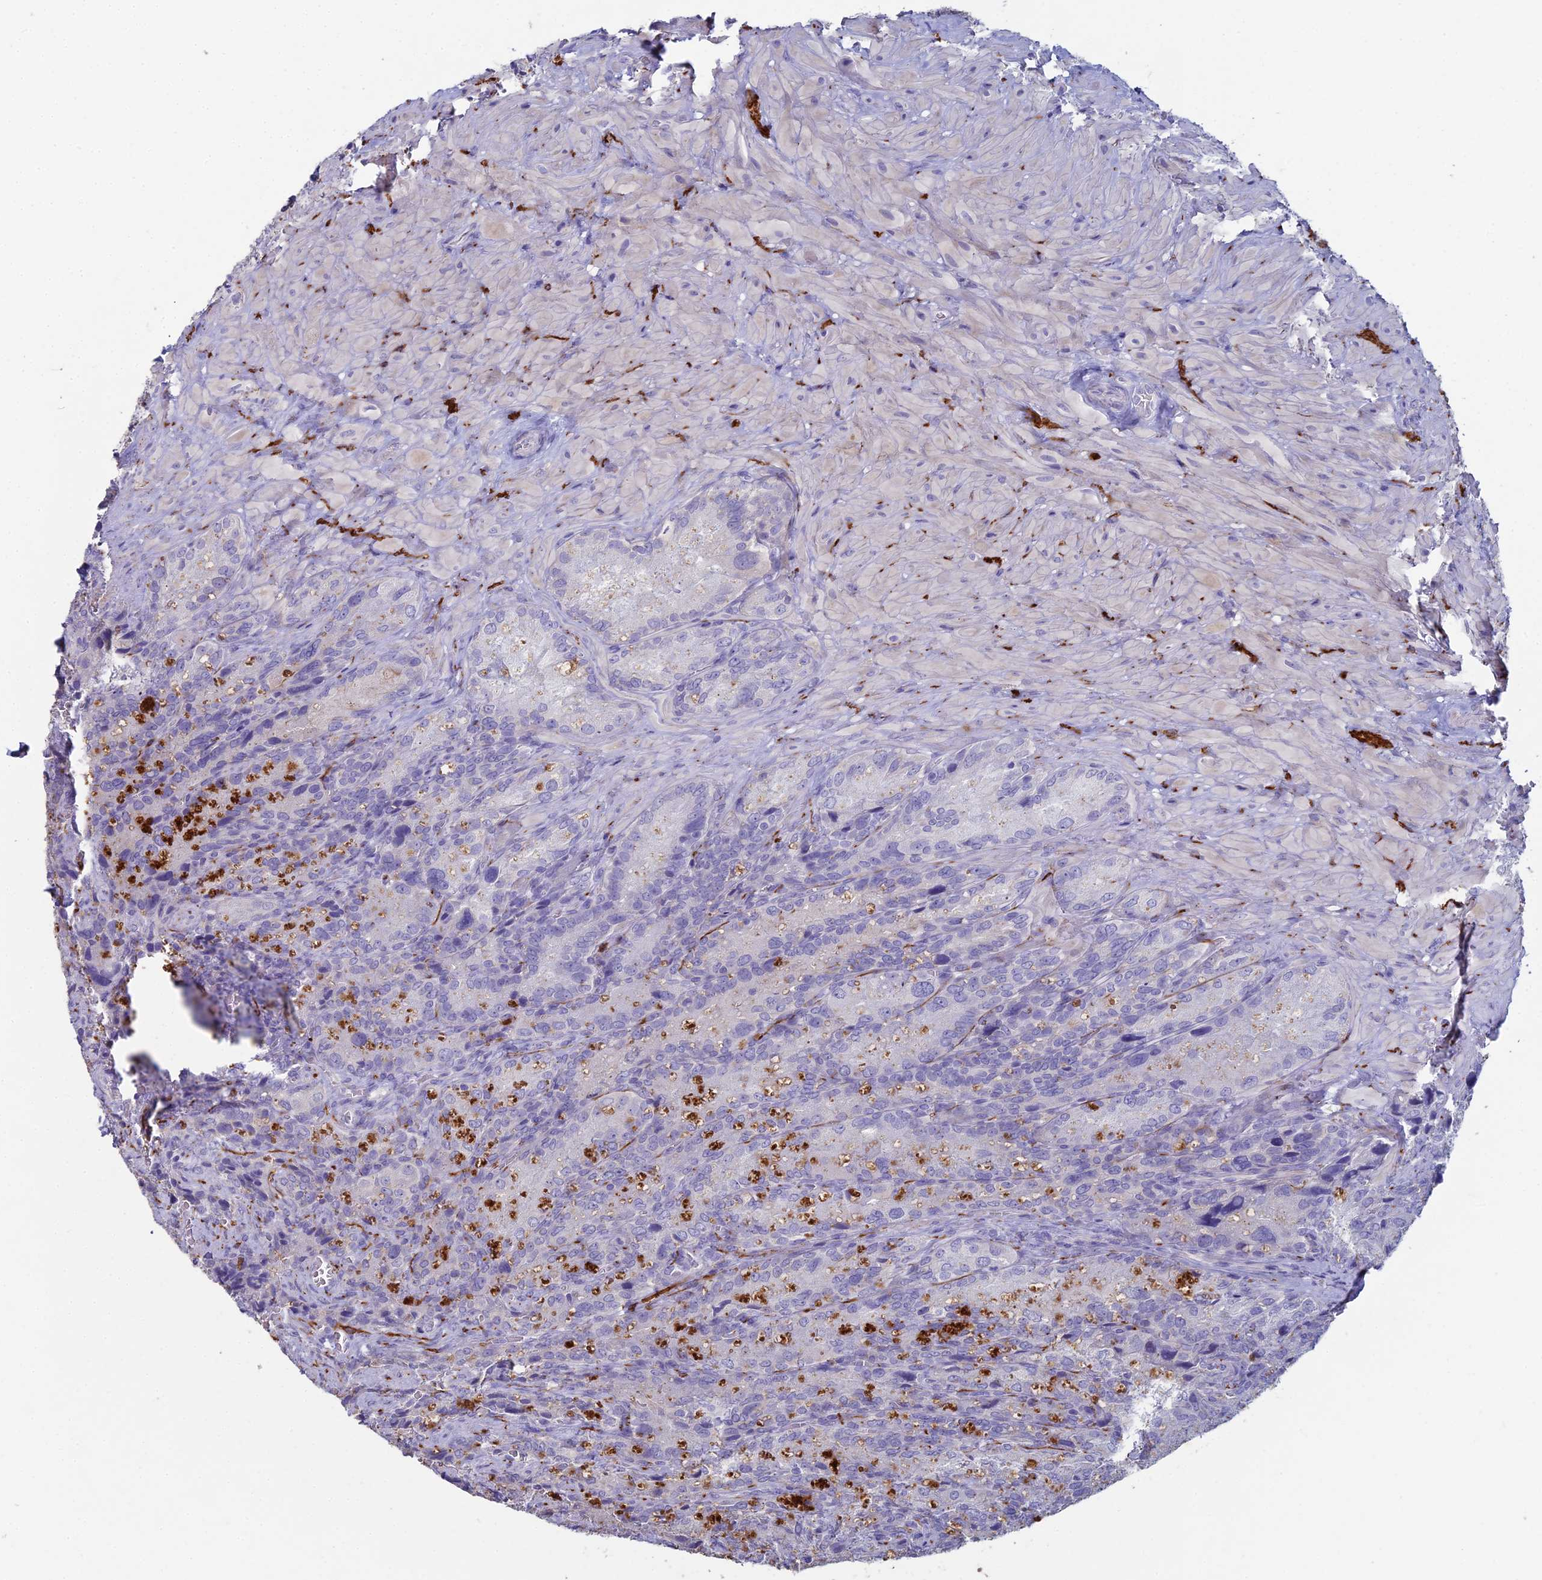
{"staining": {"intensity": "negative", "quantity": "none", "location": "none"}, "tissue": "seminal vesicle", "cell_type": "Glandular cells", "image_type": "normal", "snomed": [{"axis": "morphology", "description": "Normal tissue, NOS"}, {"axis": "topography", "description": "Seminal veicle"}], "caption": "Immunohistochemistry (IHC) micrograph of normal human seminal vesicle stained for a protein (brown), which reveals no staining in glandular cells.", "gene": "NCAM1", "patient": {"sex": "male", "age": 62}}